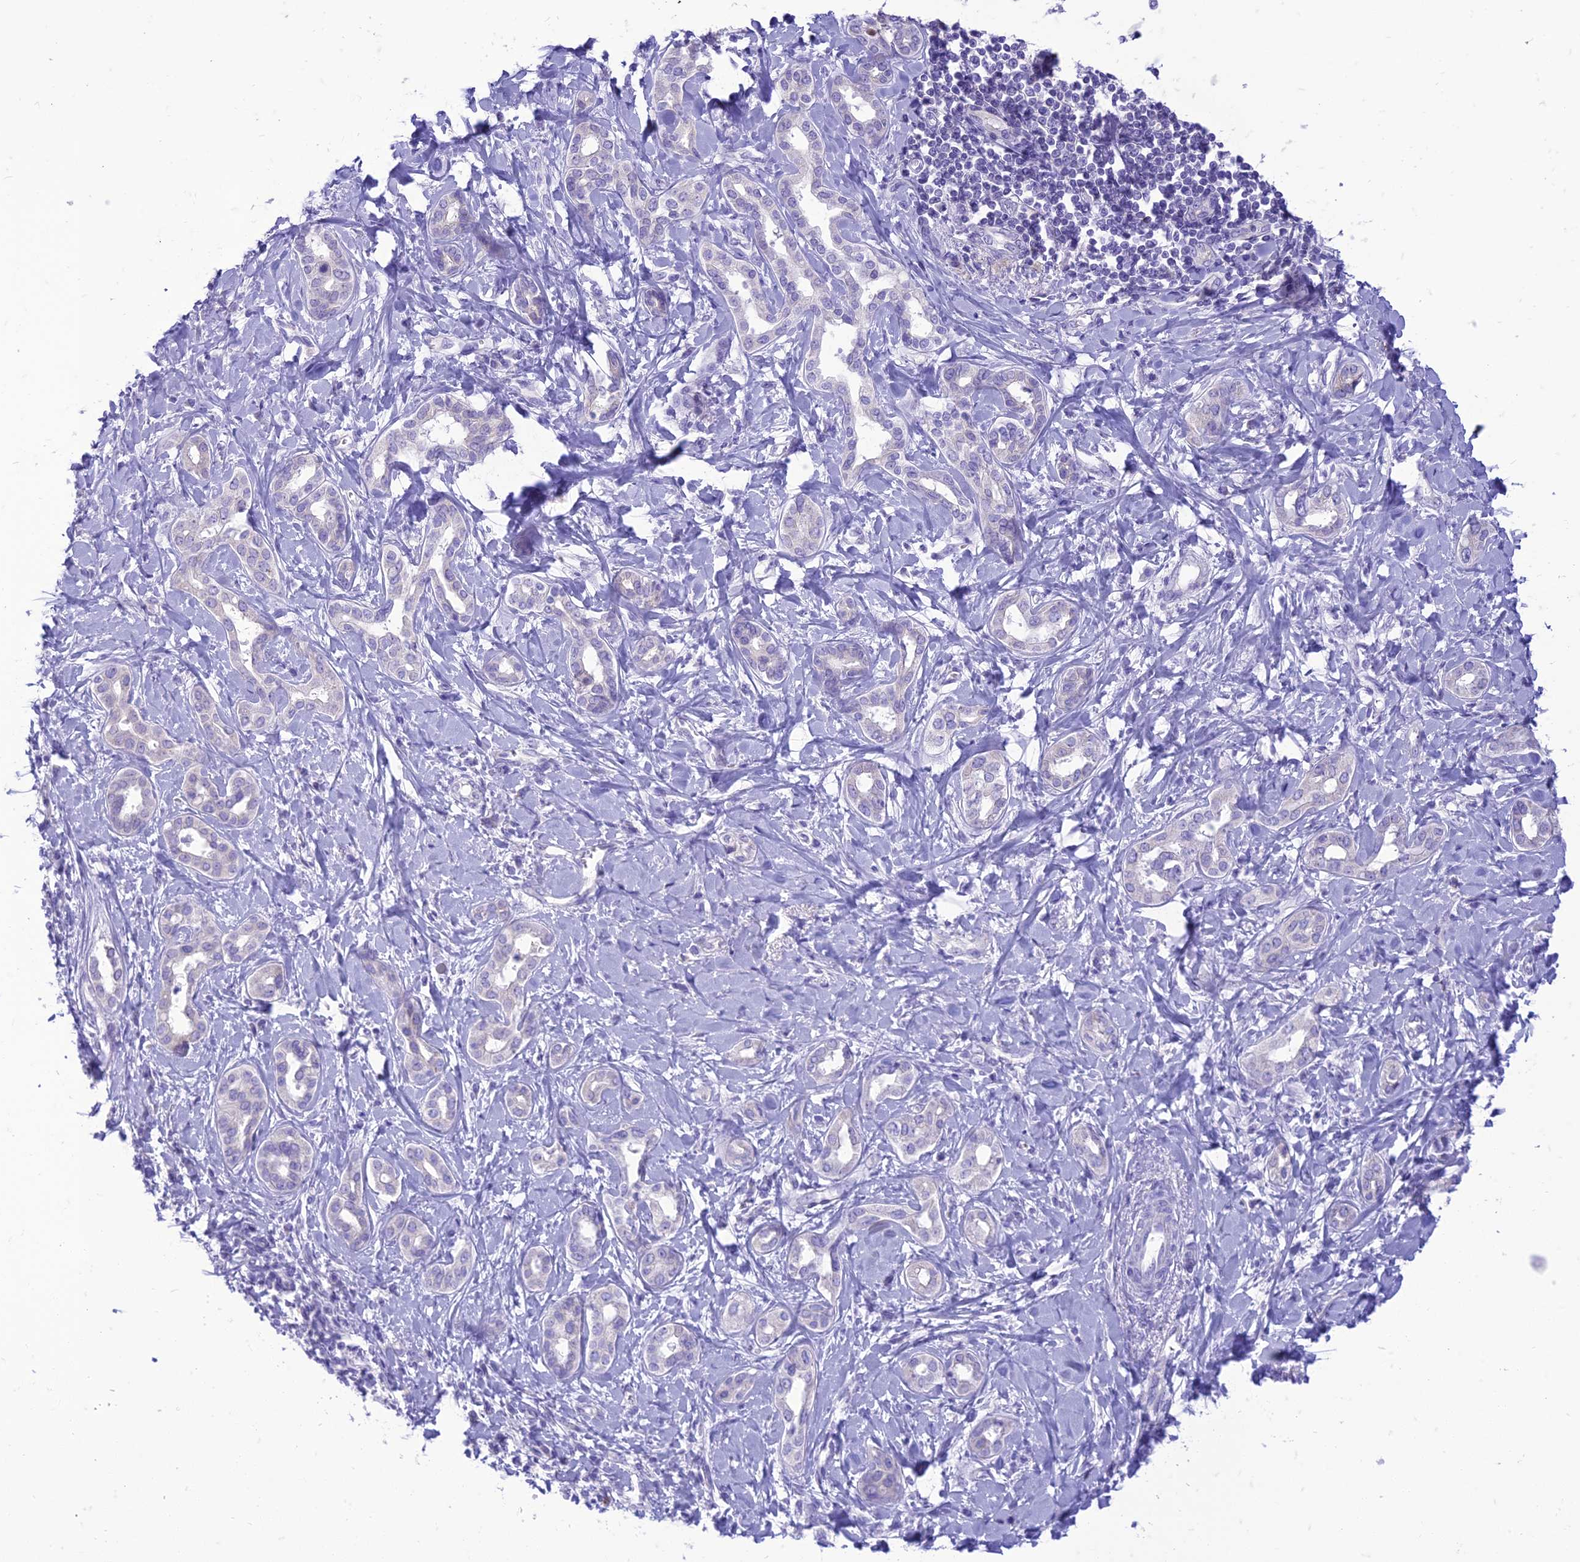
{"staining": {"intensity": "negative", "quantity": "none", "location": "none"}, "tissue": "liver cancer", "cell_type": "Tumor cells", "image_type": "cancer", "snomed": [{"axis": "morphology", "description": "Cholangiocarcinoma"}, {"axis": "topography", "description": "Liver"}], "caption": "This is an IHC micrograph of cholangiocarcinoma (liver). There is no positivity in tumor cells.", "gene": "DHDH", "patient": {"sex": "female", "age": 77}}